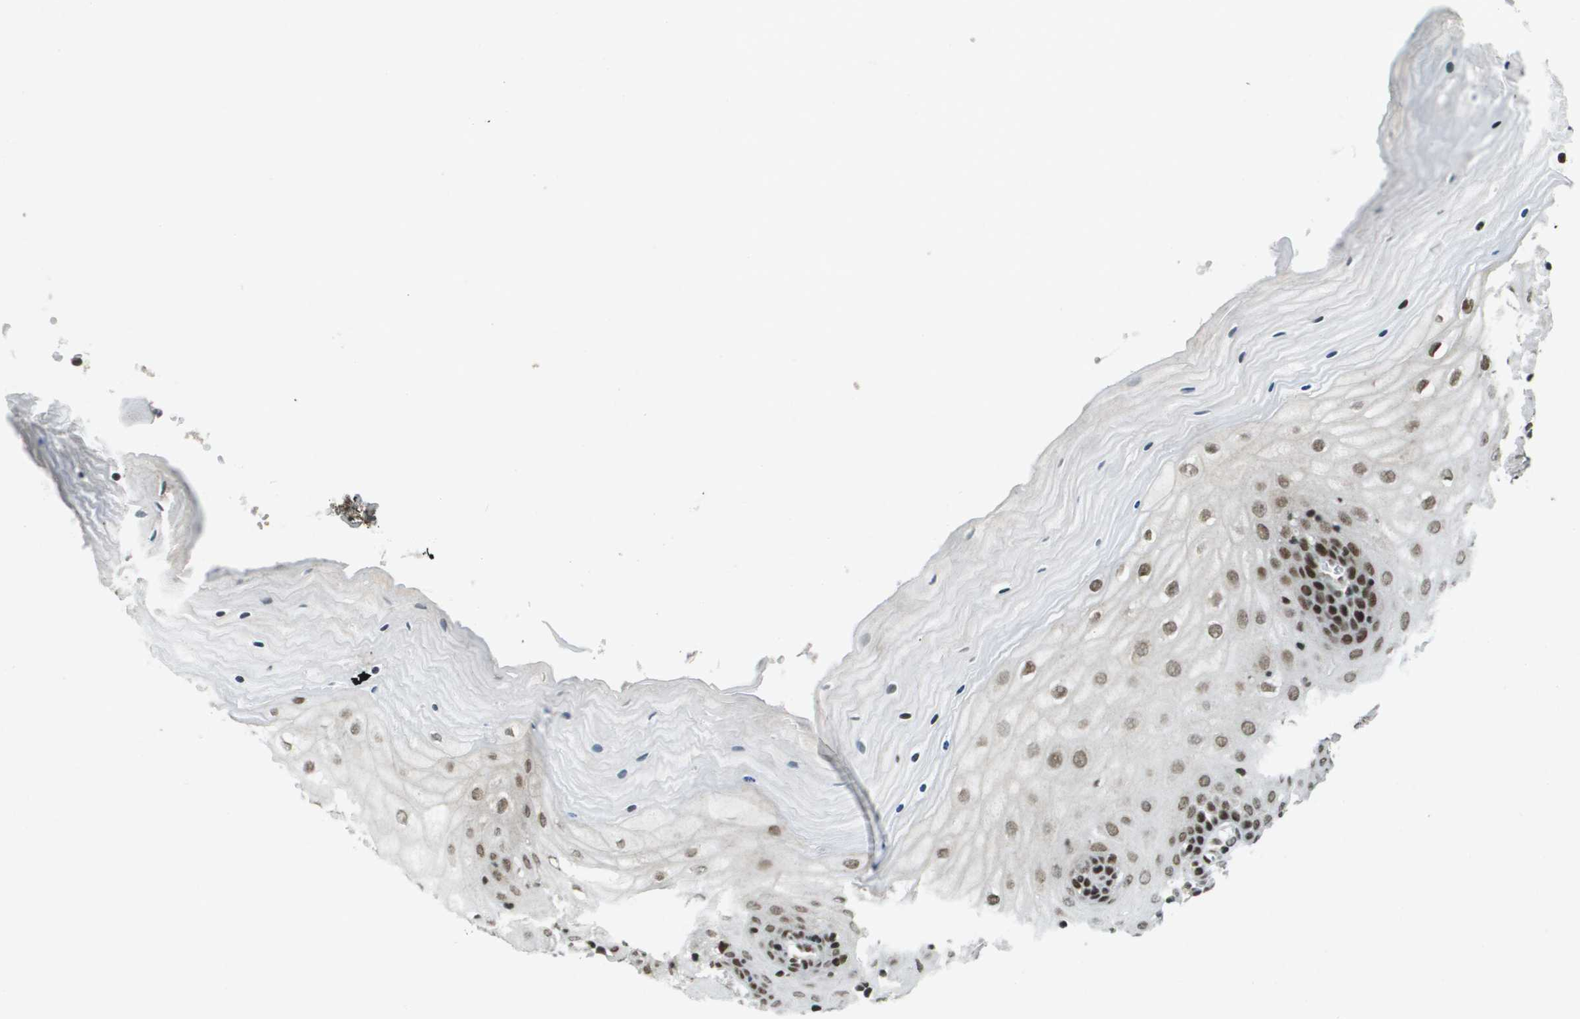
{"staining": {"intensity": "moderate", "quantity": ">75%", "location": "nuclear"}, "tissue": "cervix", "cell_type": "Glandular cells", "image_type": "normal", "snomed": [{"axis": "morphology", "description": "Normal tissue, NOS"}, {"axis": "topography", "description": "Cervix"}], "caption": "Cervix stained with a brown dye demonstrates moderate nuclear positive positivity in about >75% of glandular cells.", "gene": "IRF7", "patient": {"sex": "female", "age": 55}}